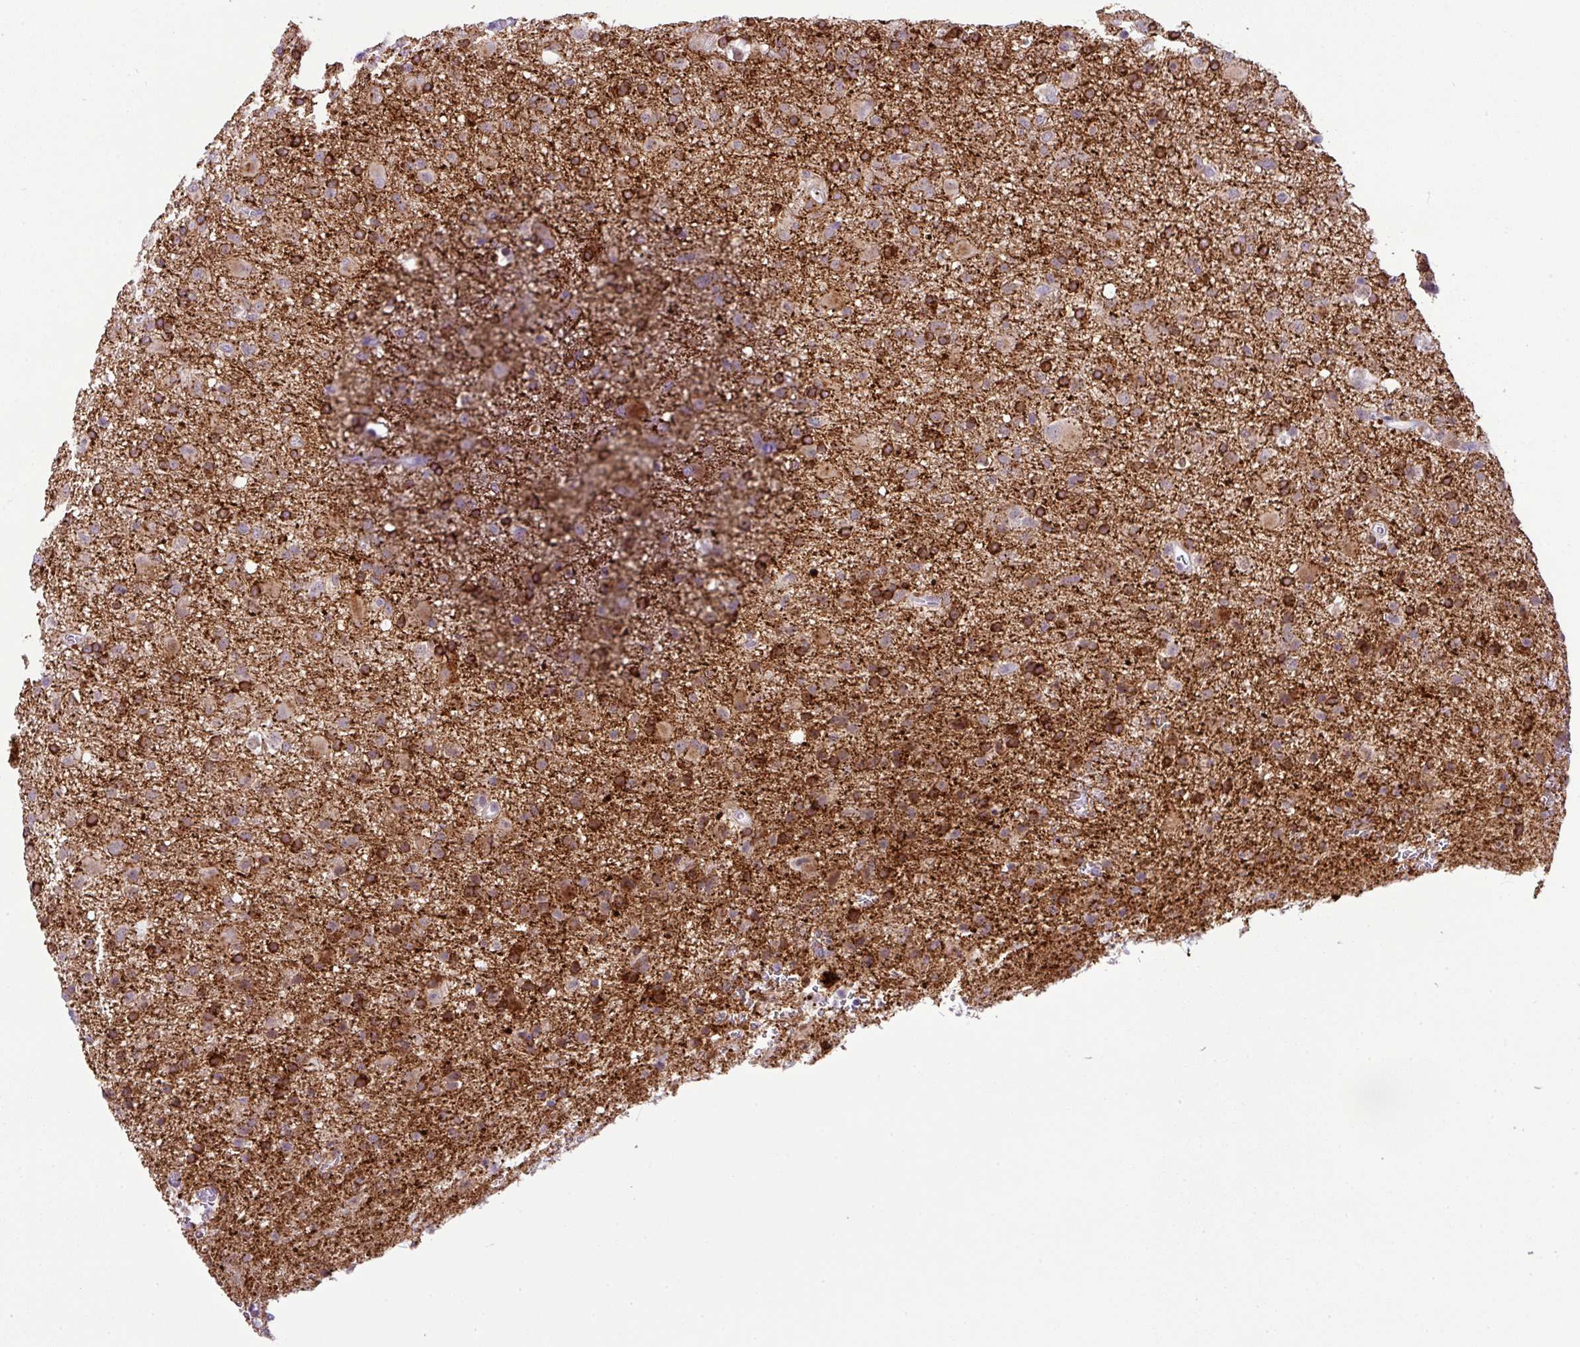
{"staining": {"intensity": "strong", "quantity": "25%-75%", "location": "cytoplasmic/membranous"}, "tissue": "glioma", "cell_type": "Tumor cells", "image_type": "cancer", "snomed": [{"axis": "morphology", "description": "Glioma, malignant, Low grade"}, {"axis": "topography", "description": "Brain"}], "caption": "Immunohistochemical staining of human malignant low-grade glioma demonstrates high levels of strong cytoplasmic/membranous protein positivity in about 25%-75% of tumor cells. Nuclei are stained in blue.", "gene": "CMTM5", "patient": {"sex": "male", "age": 65}}